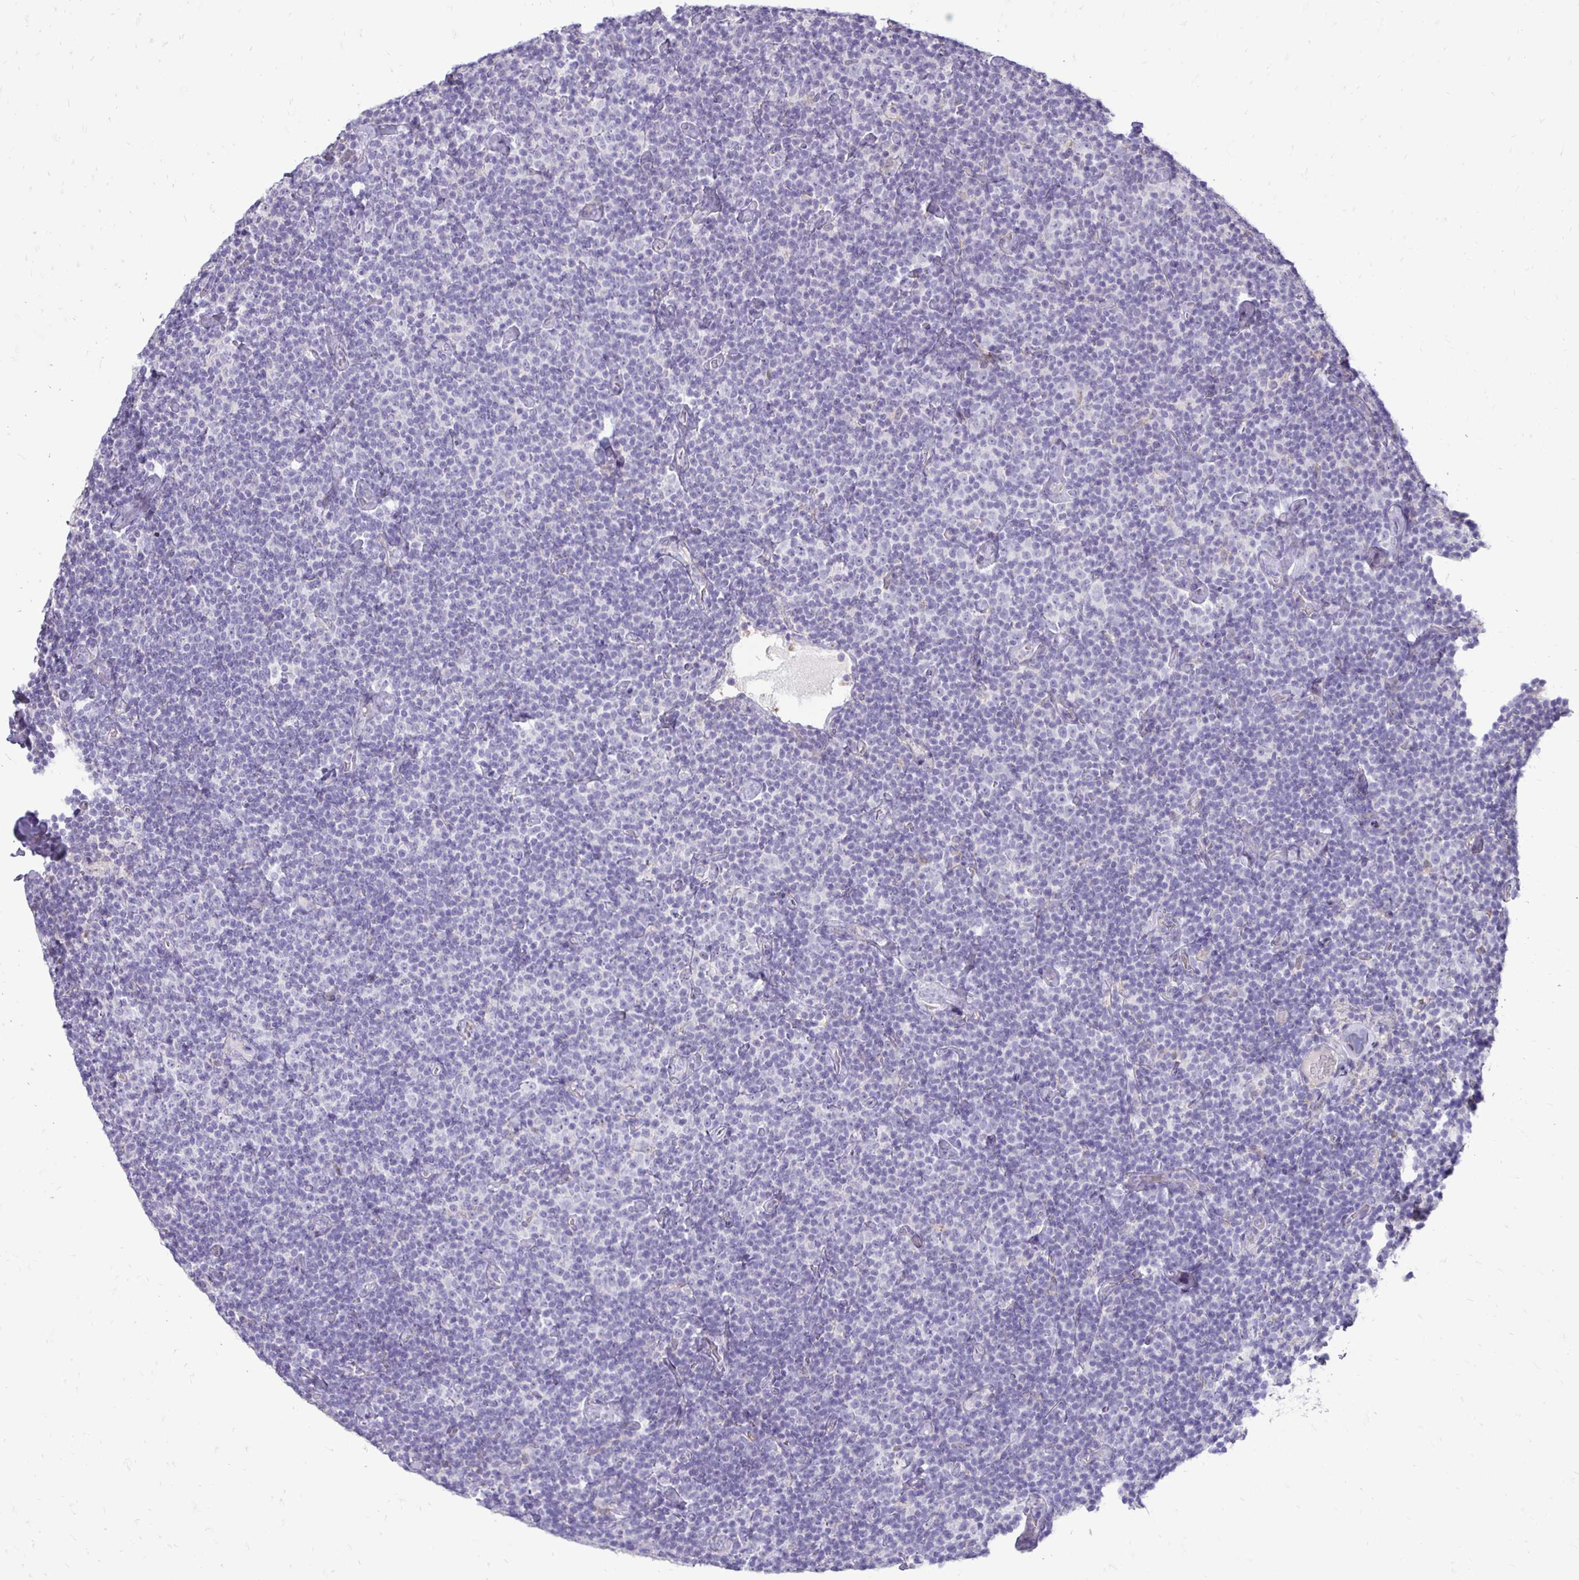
{"staining": {"intensity": "negative", "quantity": "none", "location": "none"}, "tissue": "lymphoma", "cell_type": "Tumor cells", "image_type": "cancer", "snomed": [{"axis": "morphology", "description": "Malignant lymphoma, non-Hodgkin's type, Low grade"}, {"axis": "topography", "description": "Lymph node"}], "caption": "Immunohistochemistry (IHC) histopathology image of neoplastic tissue: human lymphoma stained with DAB (3,3'-diaminobenzidine) shows no significant protein positivity in tumor cells. (DAB immunohistochemistry with hematoxylin counter stain).", "gene": "GAS2", "patient": {"sex": "male", "age": 81}}